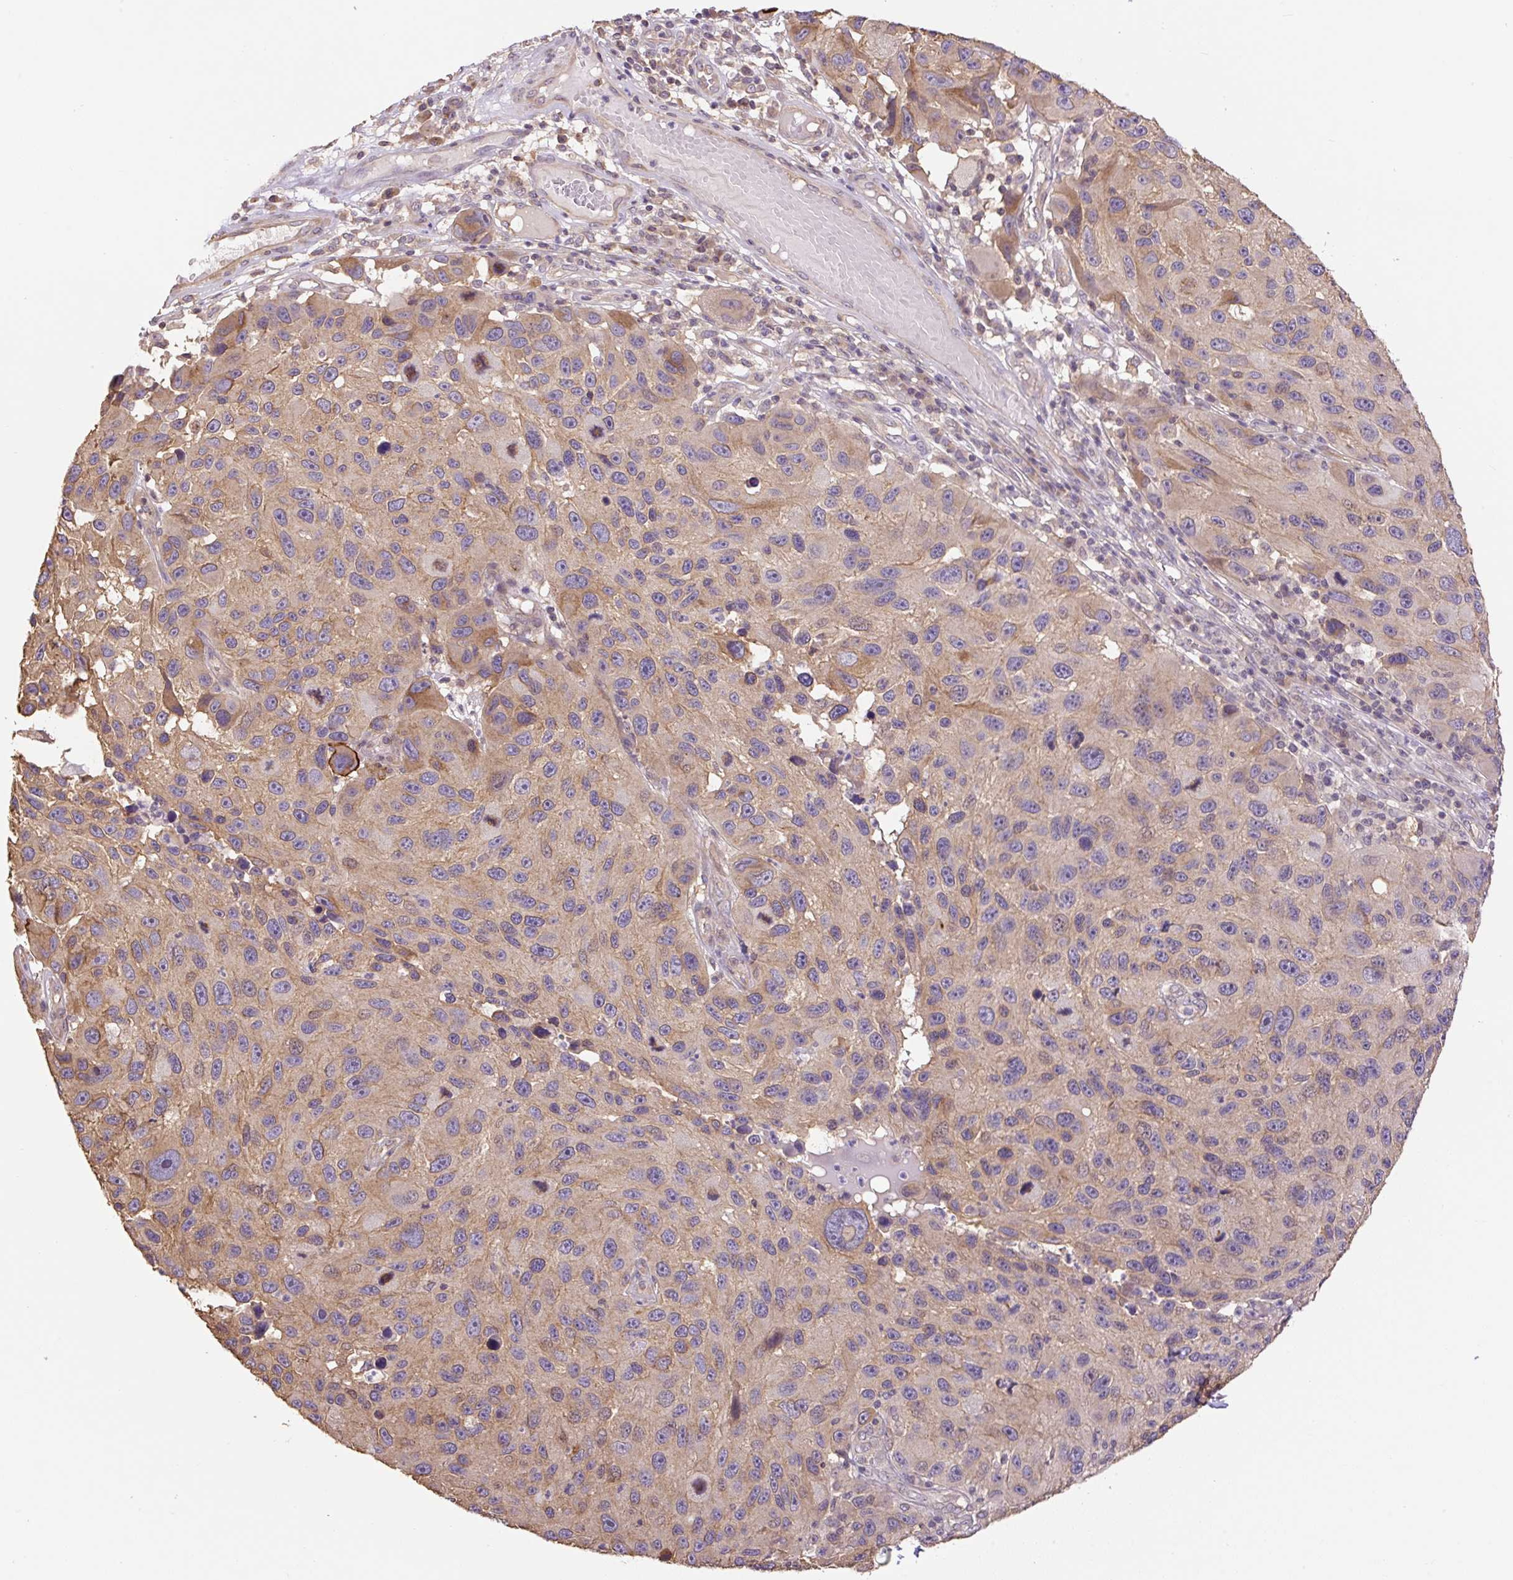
{"staining": {"intensity": "moderate", "quantity": "<25%", "location": "cytoplasmic/membranous"}, "tissue": "melanoma", "cell_type": "Tumor cells", "image_type": "cancer", "snomed": [{"axis": "morphology", "description": "Malignant melanoma, NOS"}, {"axis": "topography", "description": "Skin"}], "caption": "Protein staining of melanoma tissue reveals moderate cytoplasmic/membranous expression in about <25% of tumor cells.", "gene": "COX8A", "patient": {"sex": "male", "age": 53}}